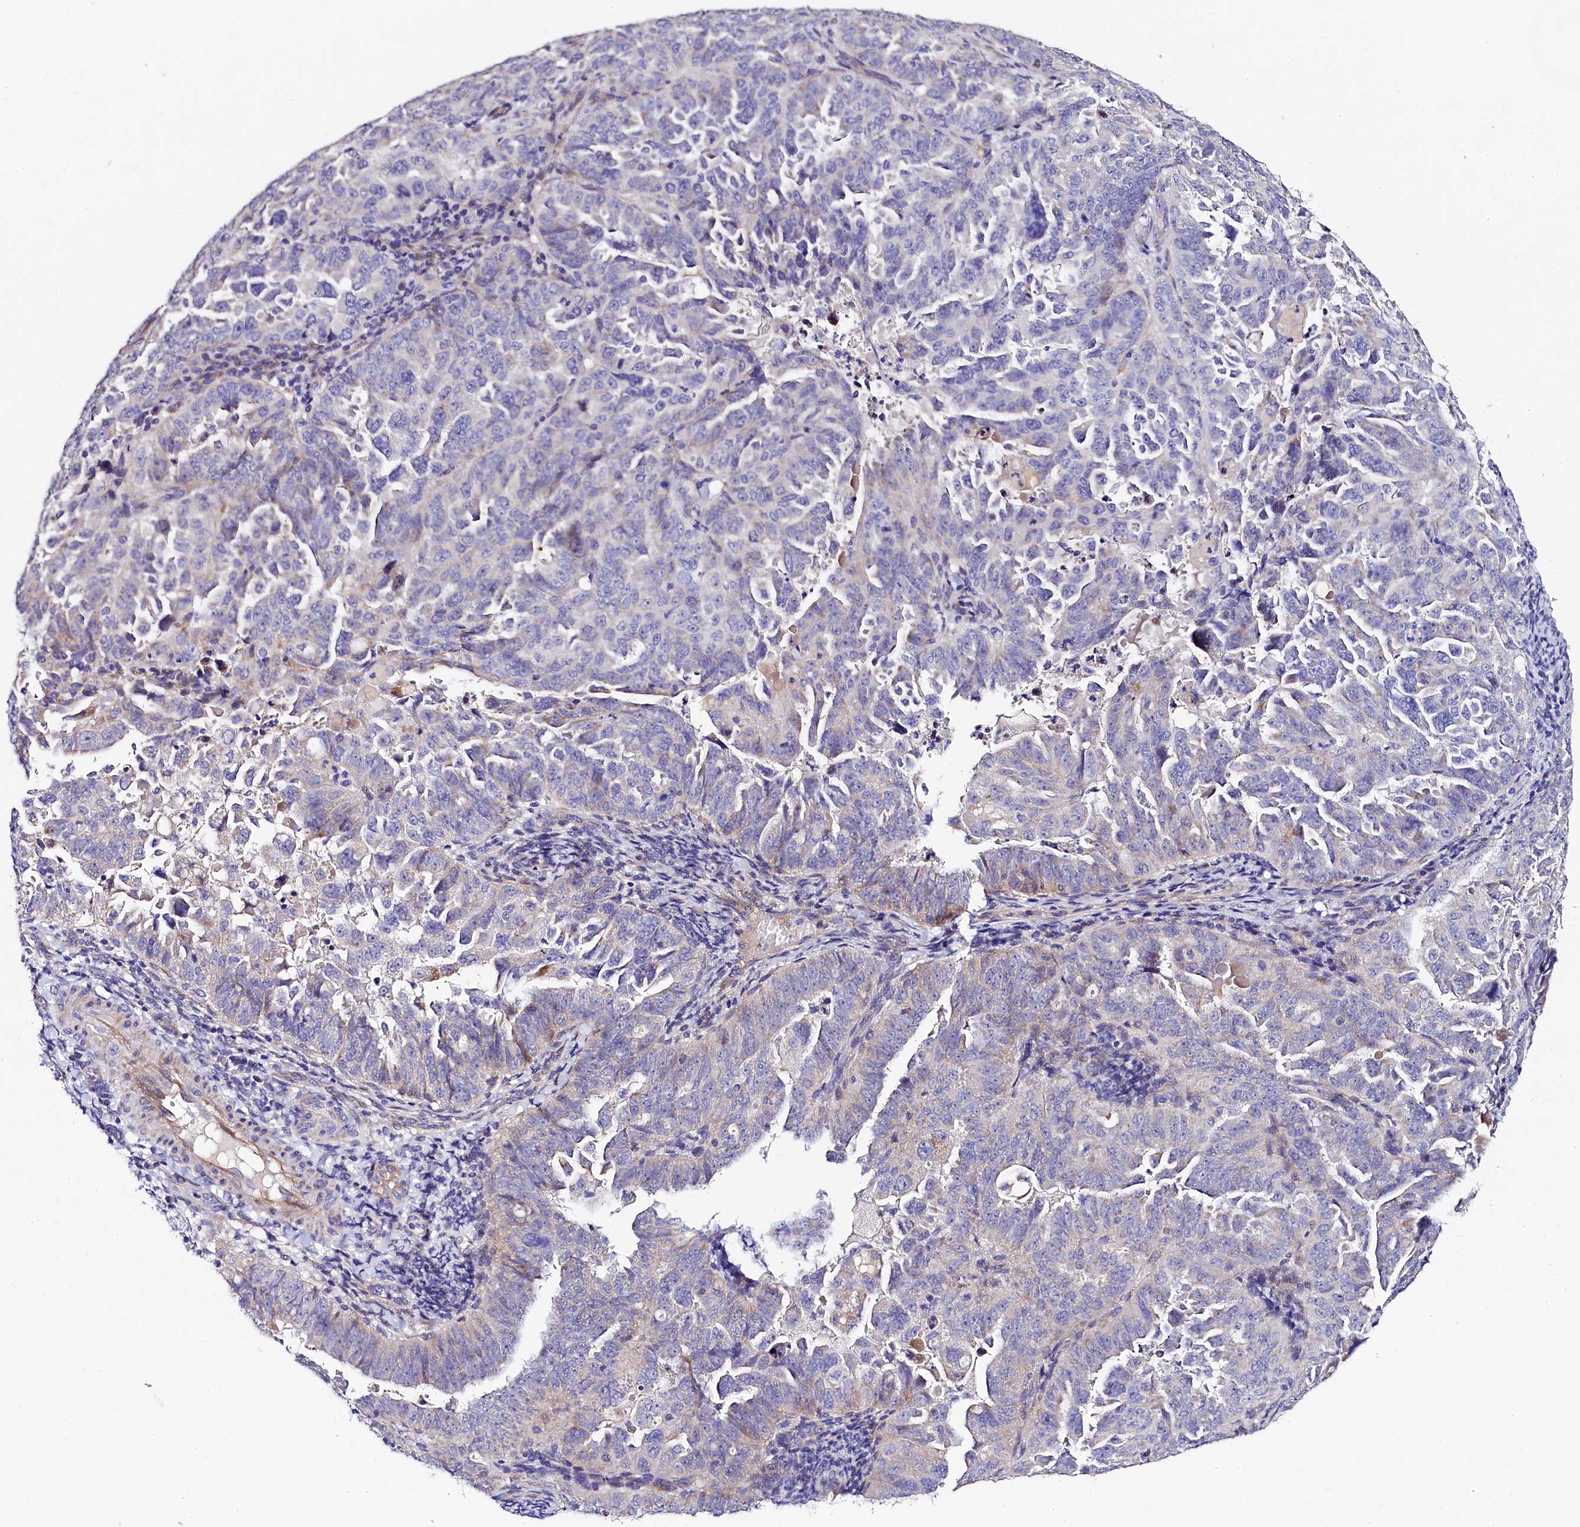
{"staining": {"intensity": "negative", "quantity": "none", "location": "none"}, "tissue": "endometrial cancer", "cell_type": "Tumor cells", "image_type": "cancer", "snomed": [{"axis": "morphology", "description": "Adenocarcinoma, NOS"}, {"axis": "topography", "description": "Endometrium"}], "caption": "The micrograph shows no significant expression in tumor cells of endometrial cancer. (DAB (3,3'-diaminobenzidine) IHC, high magnification).", "gene": "FXYD6", "patient": {"sex": "female", "age": 65}}